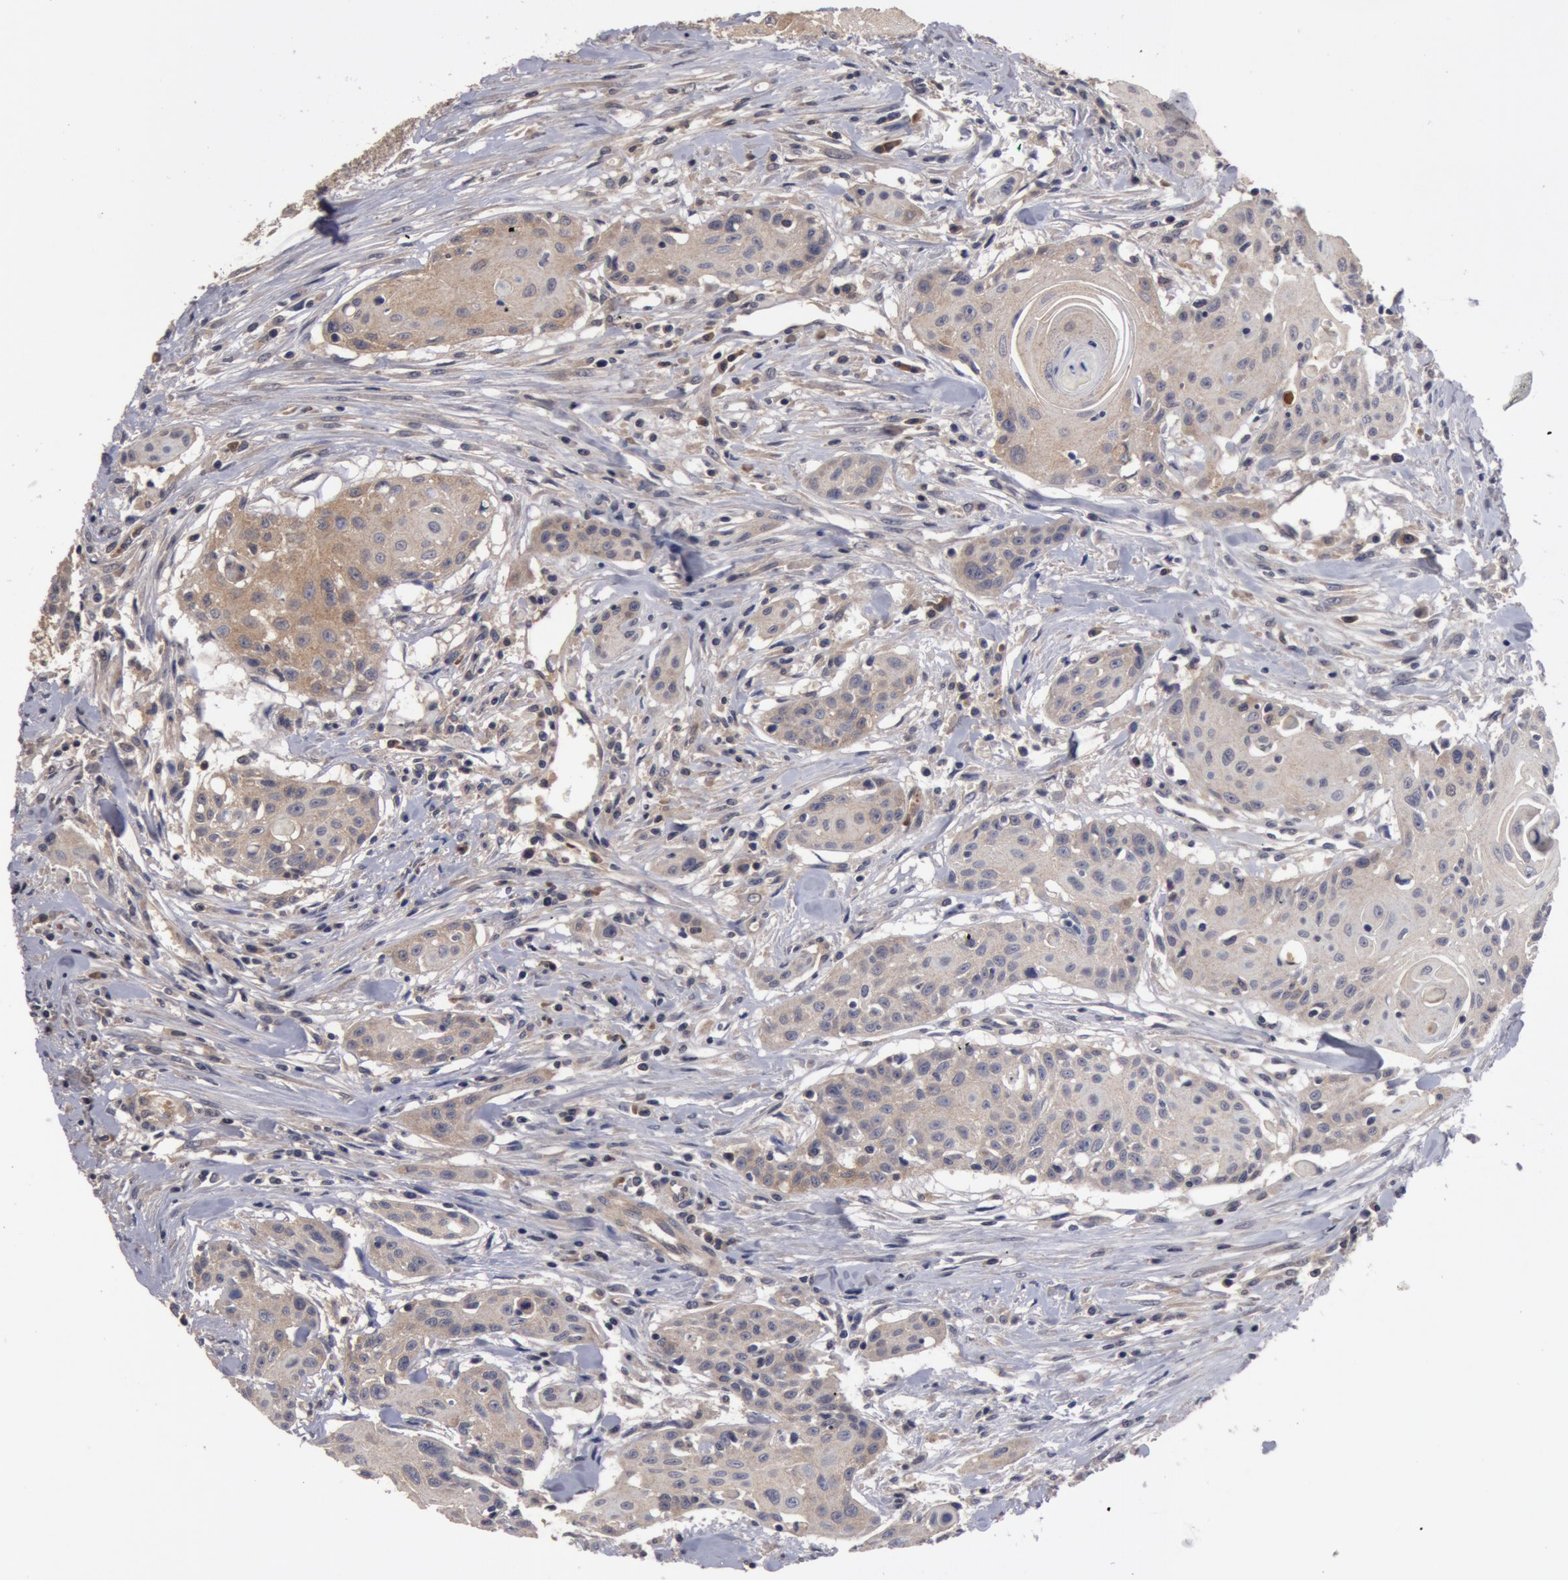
{"staining": {"intensity": "weak", "quantity": ">75%", "location": "cytoplasmic/membranous"}, "tissue": "head and neck cancer", "cell_type": "Tumor cells", "image_type": "cancer", "snomed": [{"axis": "morphology", "description": "Squamous cell carcinoma, NOS"}, {"axis": "morphology", "description": "Squamous cell carcinoma, metastatic, NOS"}, {"axis": "topography", "description": "Lymph node"}, {"axis": "topography", "description": "Salivary gland"}, {"axis": "topography", "description": "Head-Neck"}], "caption": "An immunohistochemistry (IHC) micrograph of tumor tissue is shown. Protein staining in brown shows weak cytoplasmic/membranous positivity in squamous cell carcinoma (head and neck) within tumor cells.", "gene": "BCHE", "patient": {"sex": "female", "age": 74}}